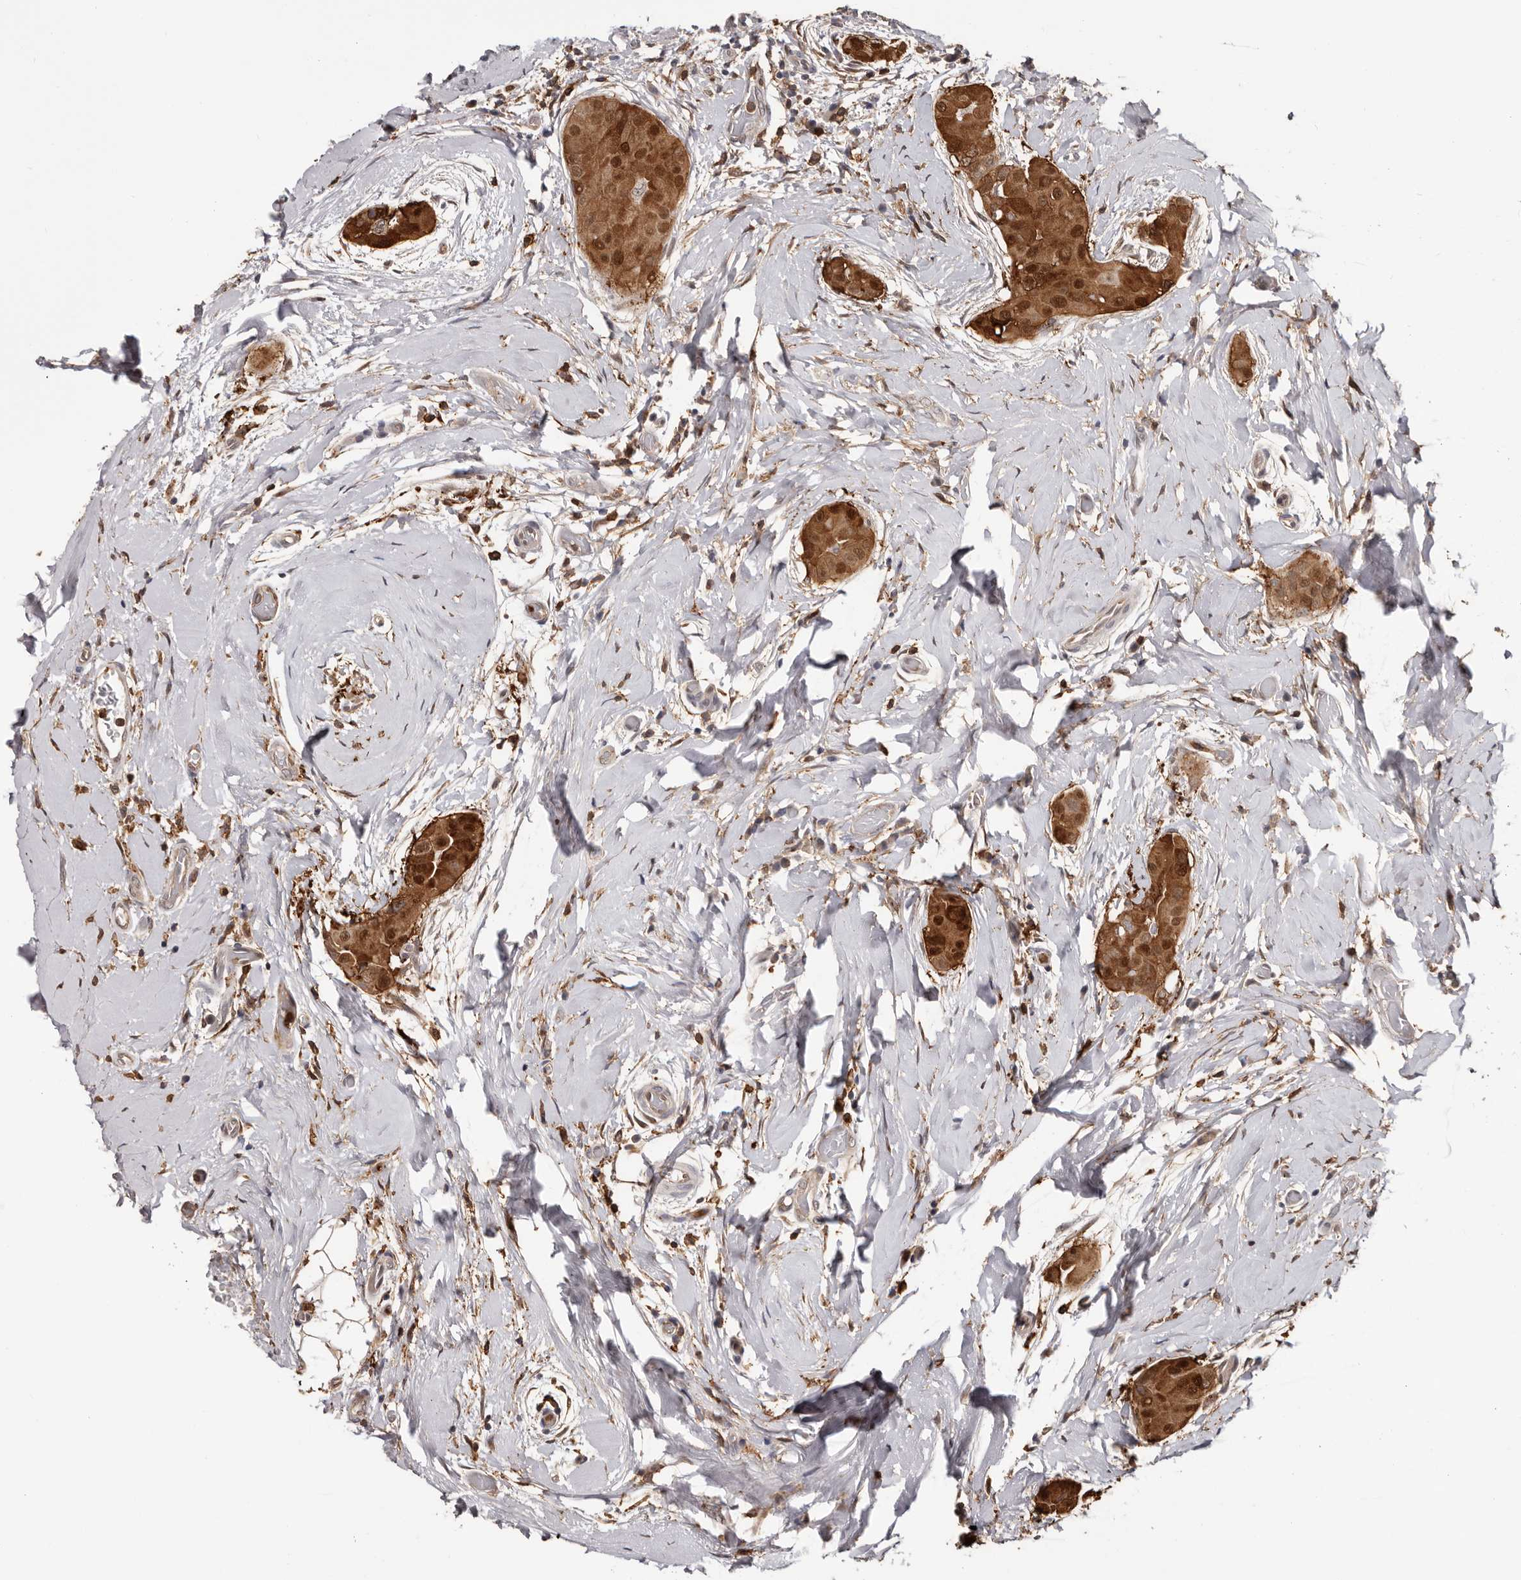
{"staining": {"intensity": "strong", "quantity": ">75%", "location": "cytoplasmic/membranous,nuclear"}, "tissue": "thyroid cancer", "cell_type": "Tumor cells", "image_type": "cancer", "snomed": [{"axis": "morphology", "description": "Papillary adenocarcinoma, NOS"}, {"axis": "topography", "description": "Thyroid gland"}], "caption": "Protein expression analysis of human thyroid papillary adenocarcinoma reveals strong cytoplasmic/membranous and nuclear expression in about >75% of tumor cells.", "gene": "PRR12", "patient": {"sex": "male", "age": 33}}